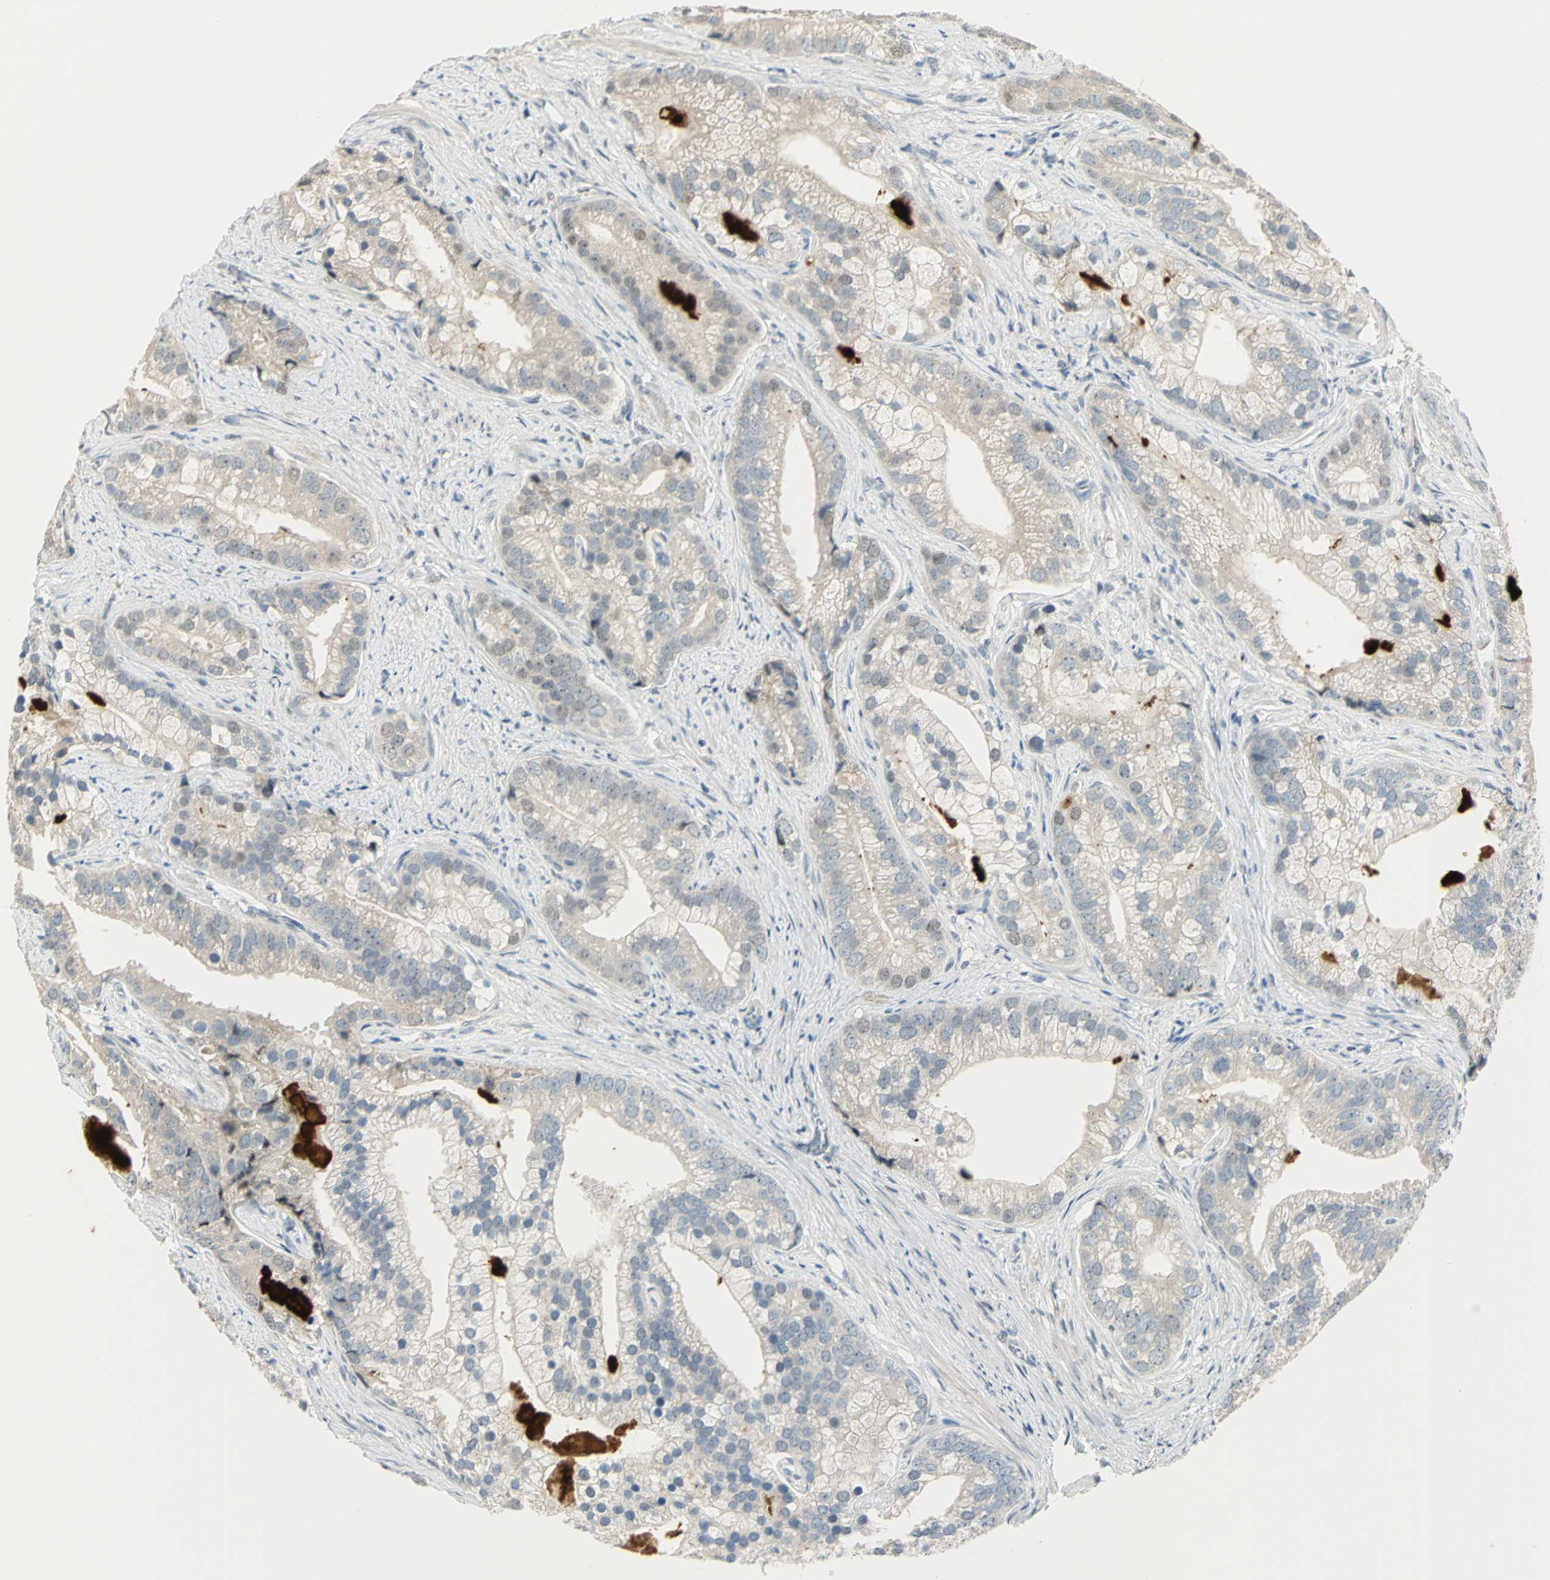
{"staining": {"intensity": "negative", "quantity": "none", "location": "none"}, "tissue": "prostate cancer", "cell_type": "Tumor cells", "image_type": "cancer", "snomed": [{"axis": "morphology", "description": "Adenocarcinoma, Low grade"}, {"axis": "topography", "description": "Prostate"}], "caption": "Immunohistochemistry (IHC) of prostate cancer (low-grade adenocarcinoma) shows no positivity in tumor cells.", "gene": "PROC", "patient": {"sex": "male", "age": 71}}